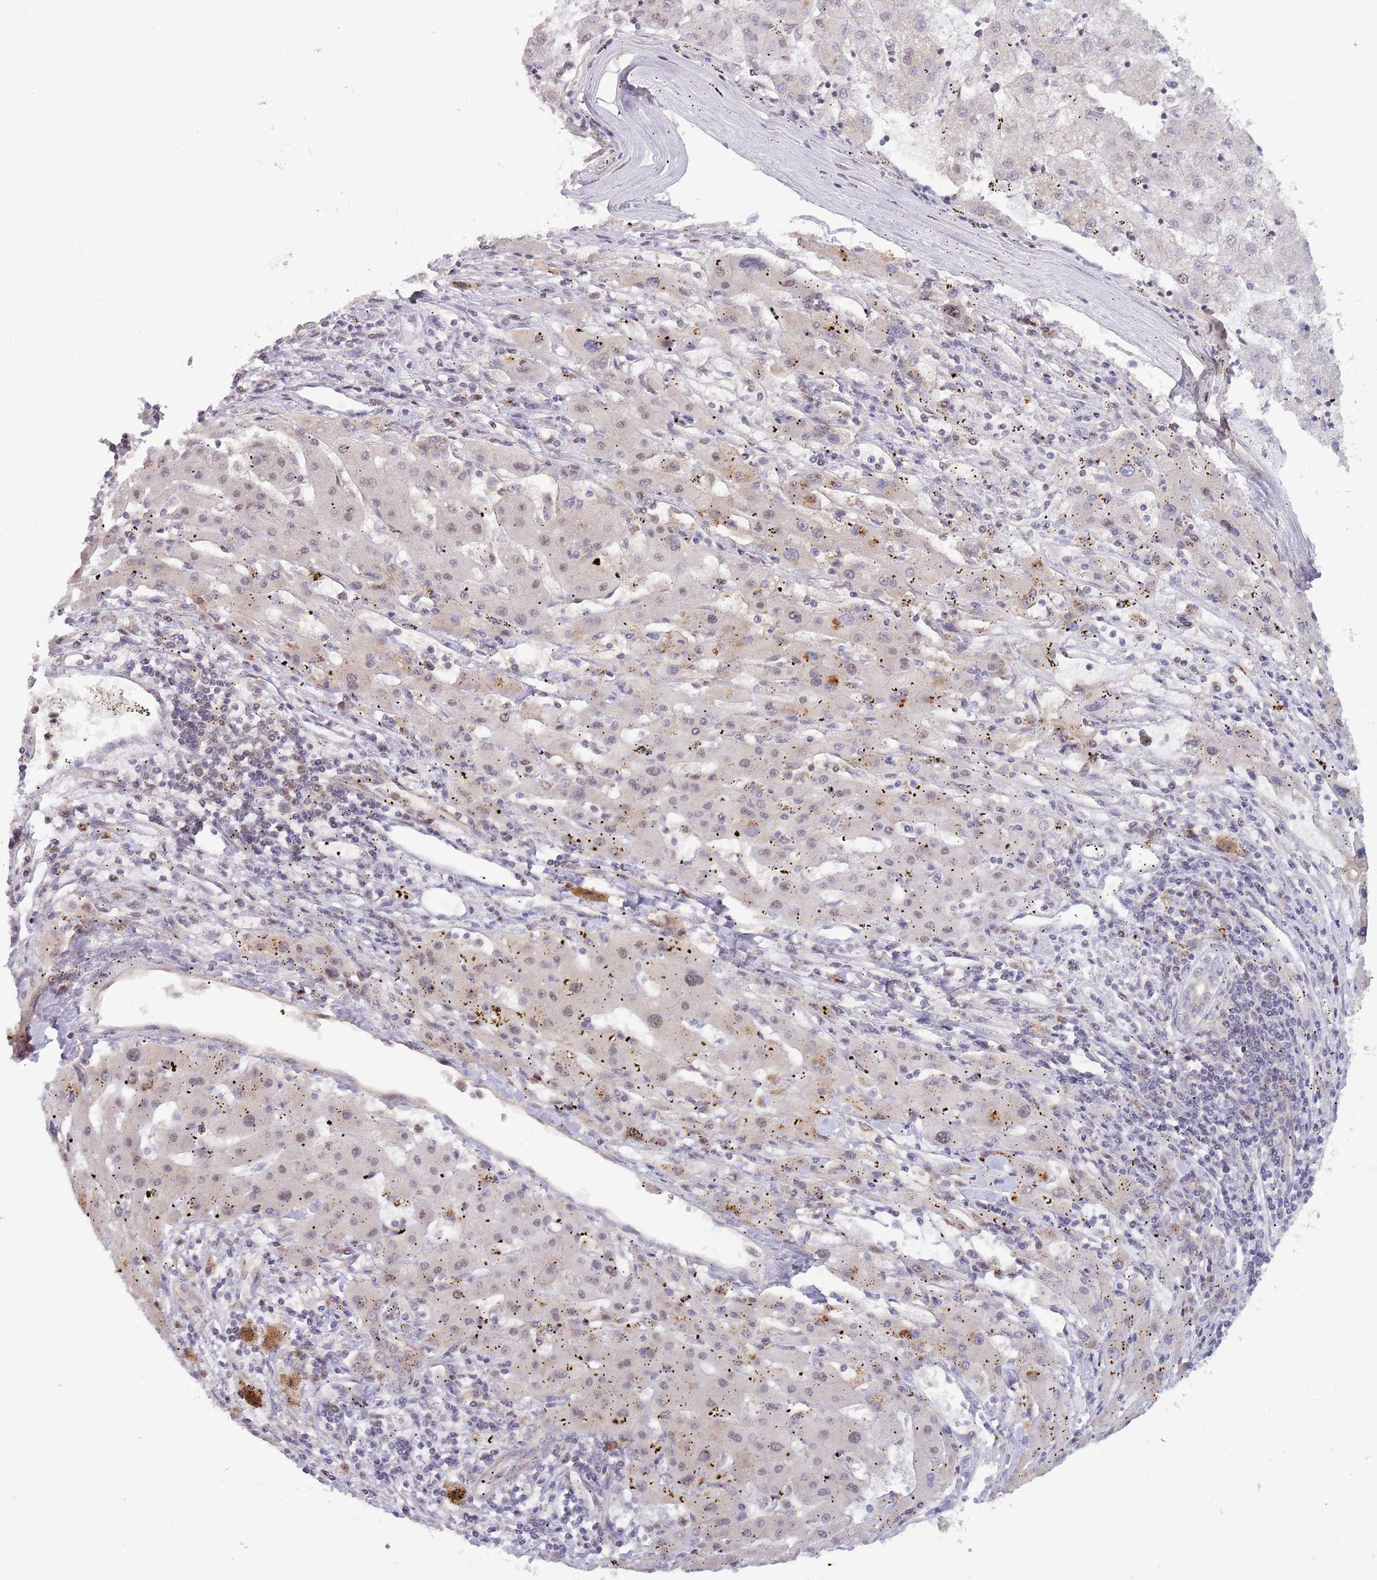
{"staining": {"intensity": "weak", "quantity": "<25%", "location": "nuclear"}, "tissue": "liver cancer", "cell_type": "Tumor cells", "image_type": "cancer", "snomed": [{"axis": "morphology", "description": "Carcinoma, Hepatocellular, NOS"}, {"axis": "topography", "description": "Liver"}], "caption": "A high-resolution photomicrograph shows immunohistochemistry (IHC) staining of hepatocellular carcinoma (liver), which exhibits no significant positivity in tumor cells. (Stains: DAB immunohistochemistry (IHC) with hematoxylin counter stain, Microscopy: brightfield microscopy at high magnification).", "gene": "CCNJL", "patient": {"sex": "male", "age": 72}}